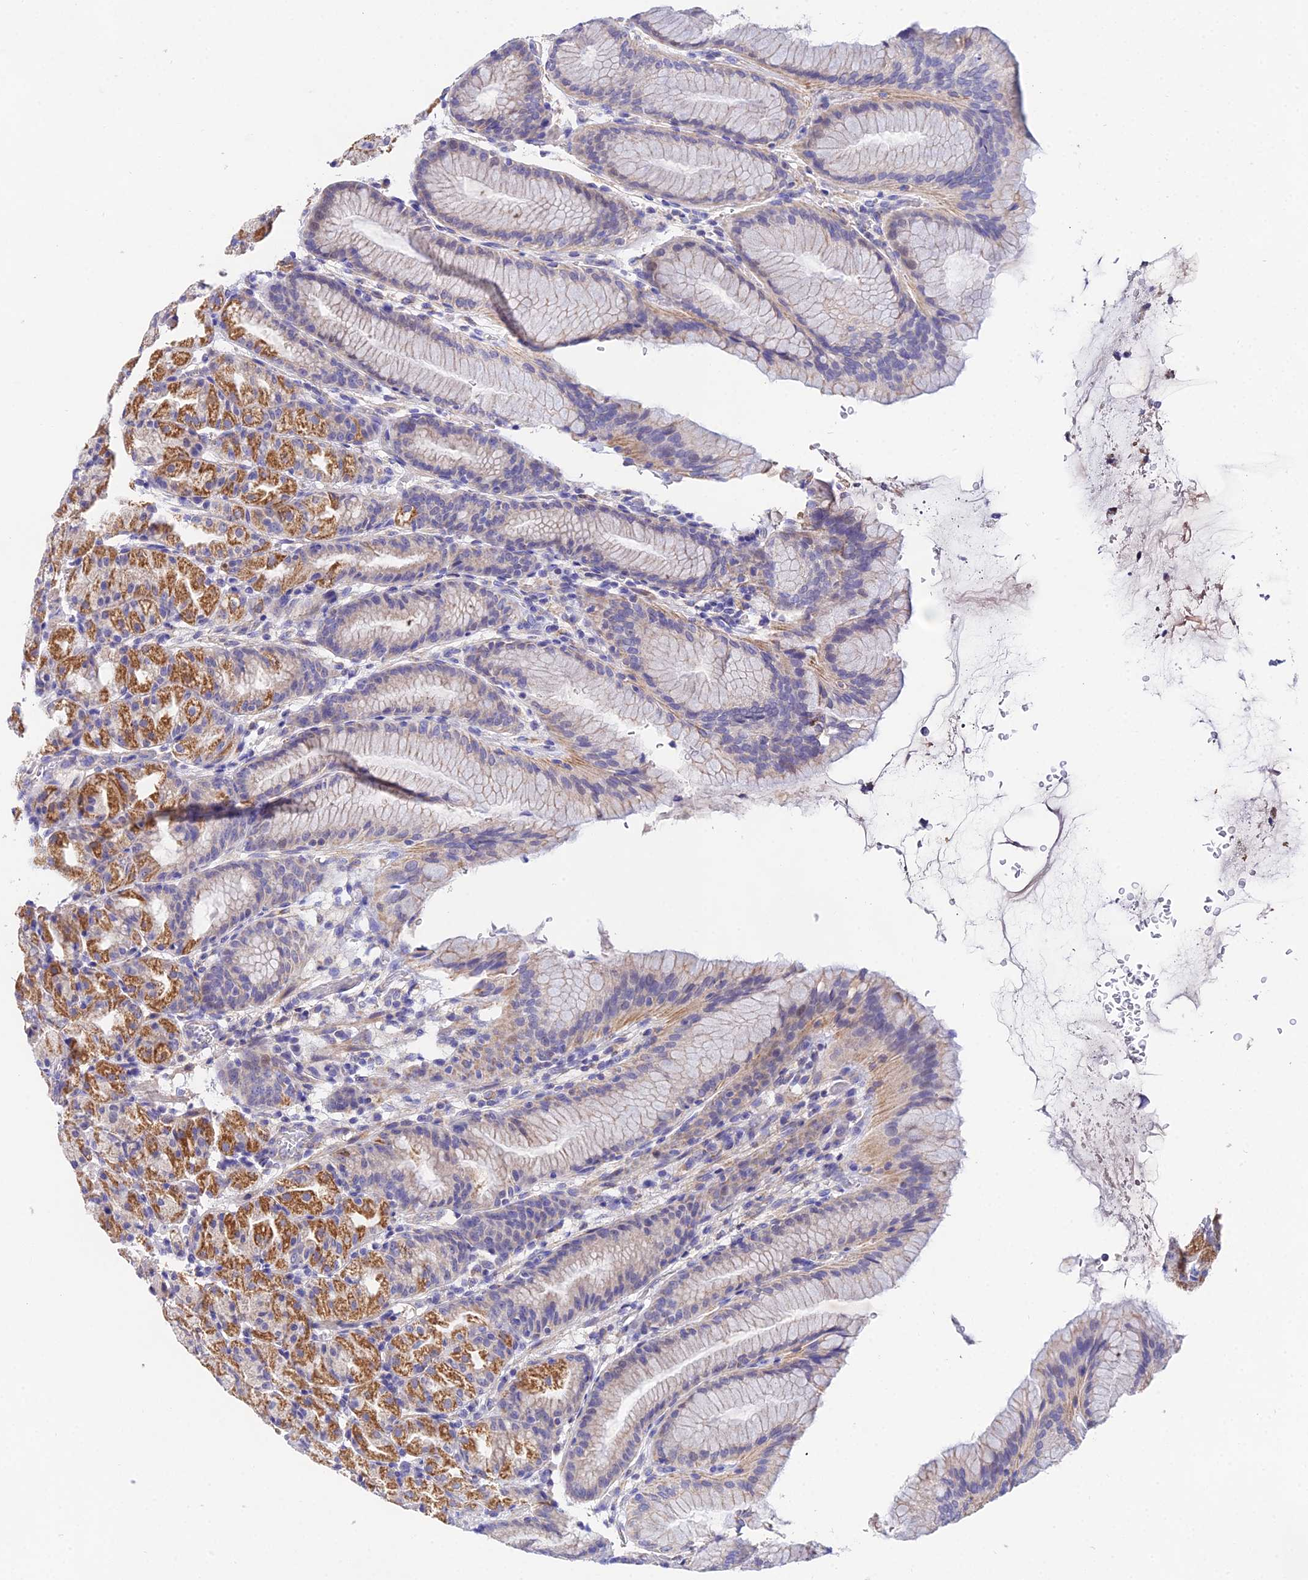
{"staining": {"intensity": "moderate", "quantity": "25%-75%", "location": "cytoplasmic/membranous"}, "tissue": "stomach", "cell_type": "Glandular cells", "image_type": "normal", "snomed": [{"axis": "morphology", "description": "Normal tissue, NOS"}, {"axis": "topography", "description": "Stomach, upper"}], "caption": "Stomach stained with DAB (3,3'-diaminobenzidine) immunohistochemistry reveals medium levels of moderate cytoplasmic/membranous positivity in about 25%-75% of glandular cells. Using DAB (3,3'-diaminobenzidine) (brown) and hematoxylin (blue) stains, captured at high magnification using brightfield microscopy.", "gene": "PPP2R2A", "patient": {"sex": "male", "age": 48}}